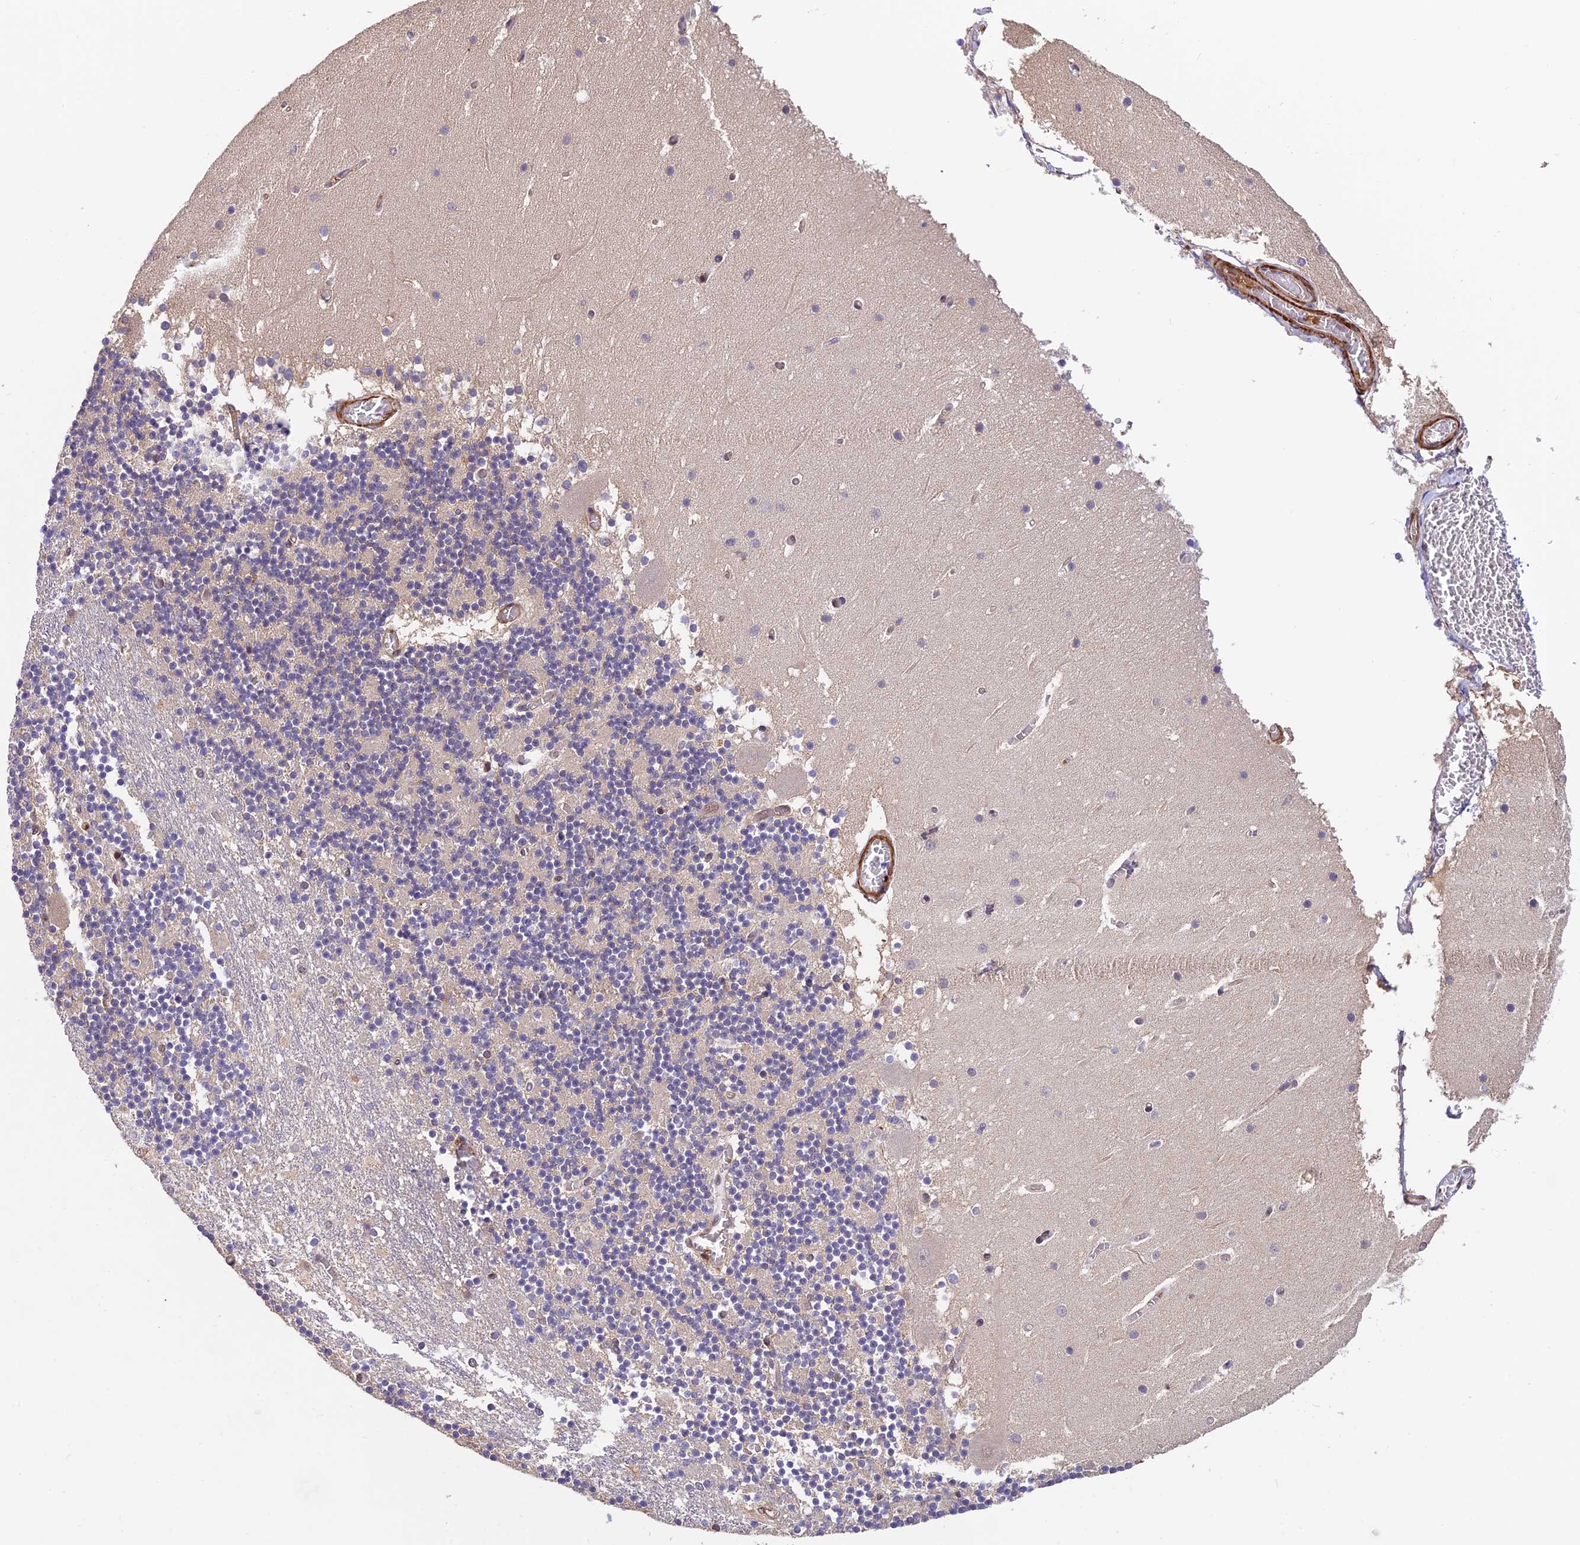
{"staining": {"intensity": "negative", "quantity": "none", "location": "none"}, "tissue": "cerebellum", "cell_type": "Cells in granular layer", "image_type": "normal", "snomed": [{"axis": "morphology", "description": "Normal tissue, NOS"}, {"axis": "topography", "description": "Cerebellum"}], "caption": "The immunohistochemistry (IHC) image has no significant positivity in cells in granular layer of cerebellum.", "gene": "PSMB3", "patient": {"sex": "female", "age": 28}}